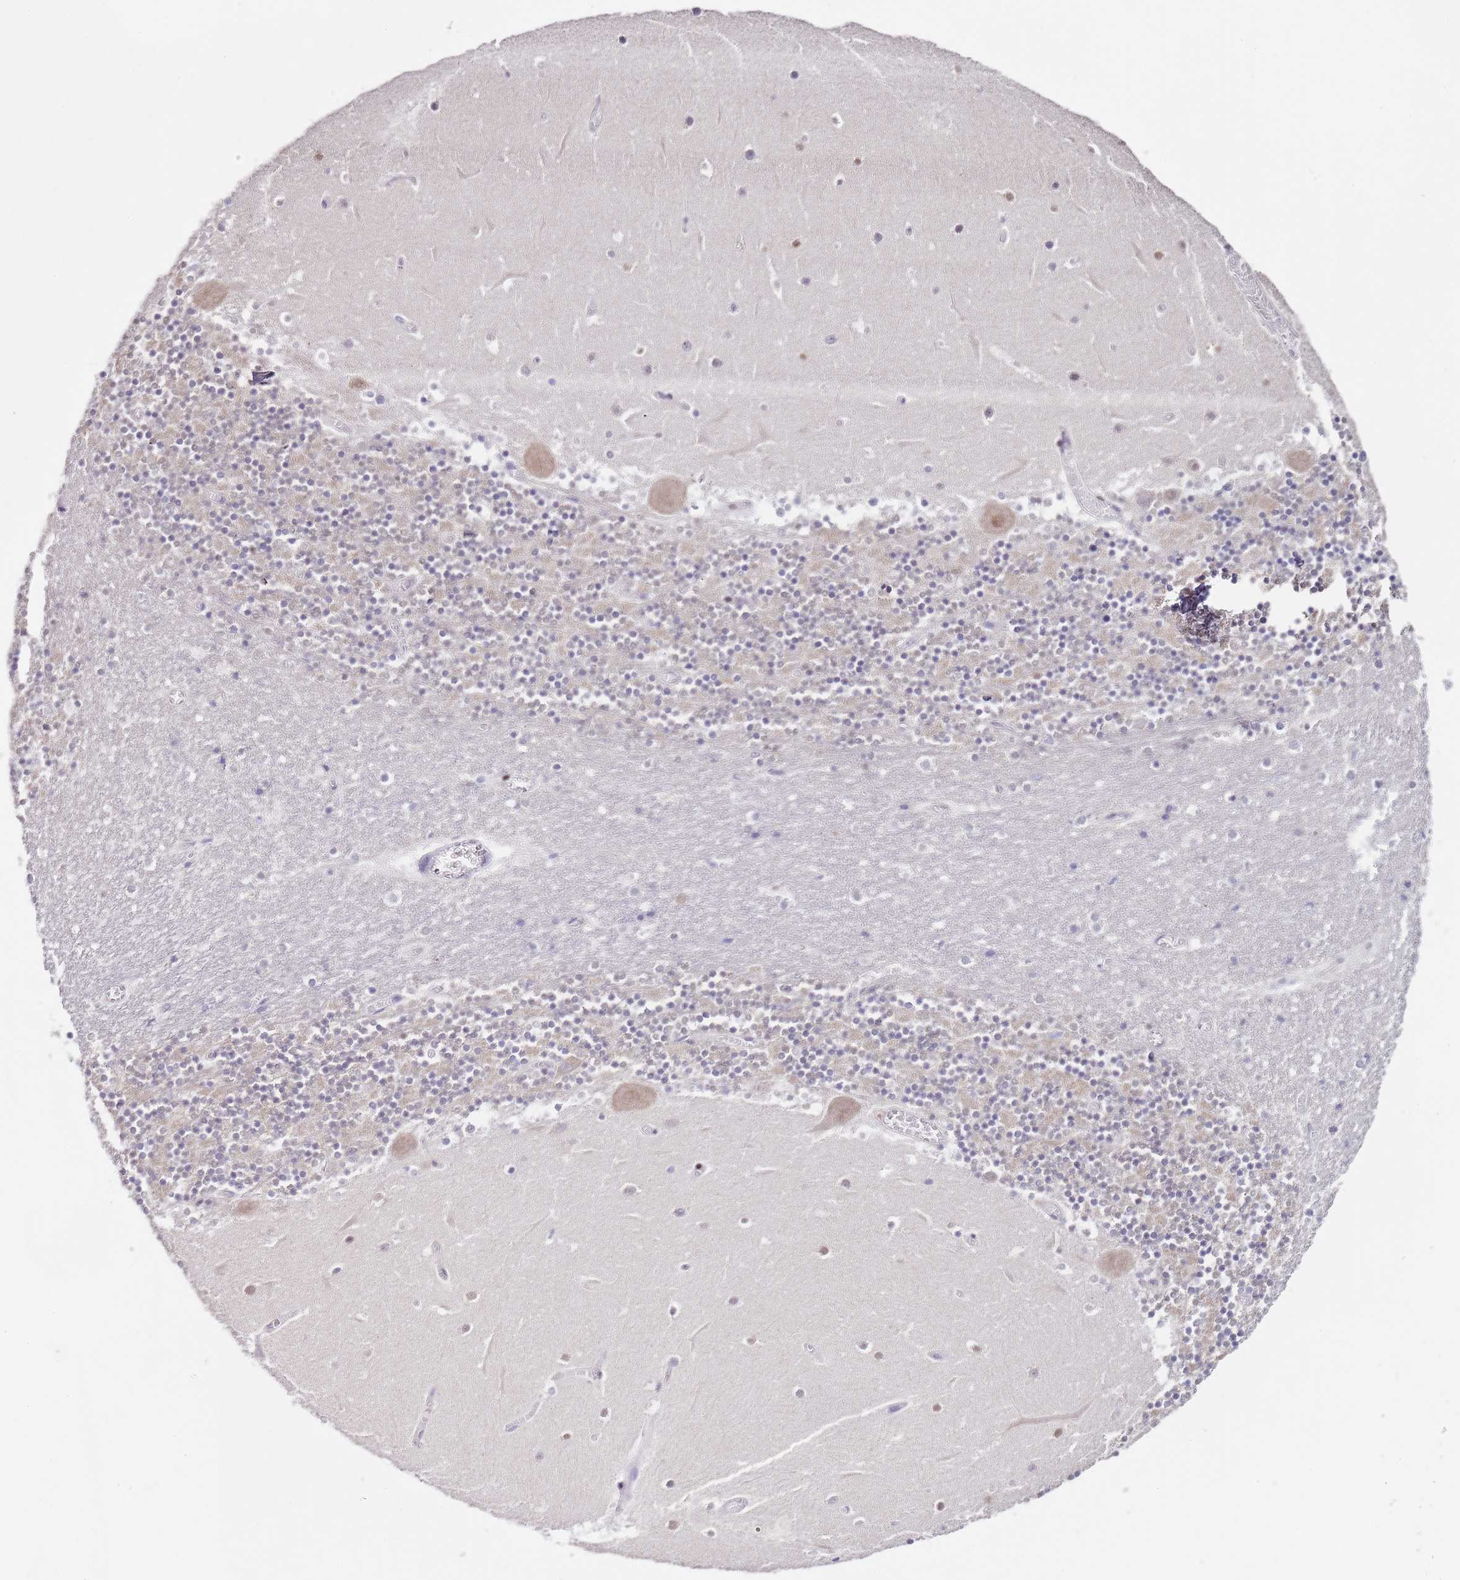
{"staining": {"intensity": "moderate", "quantity": "25%-75%", "location": "cytoplasmic/membranous"}, "tissue": "cerebellum", "cell_type": "Cells in granular layer", "image_type": "normal", "snomed": [{"axis": "morphology", "description": "Normal tissue, NOS"}, {"axis": "topography", "description": "Cerebellum"}], "caption": "Cells in granular layer reveal medium levels of moderate cytoplasmic/membranous positivity in about 25%-75% of cells in normal cerebellum.", "gene": "TBC1D9", "patient": {"sex": "female", "age": 28}}